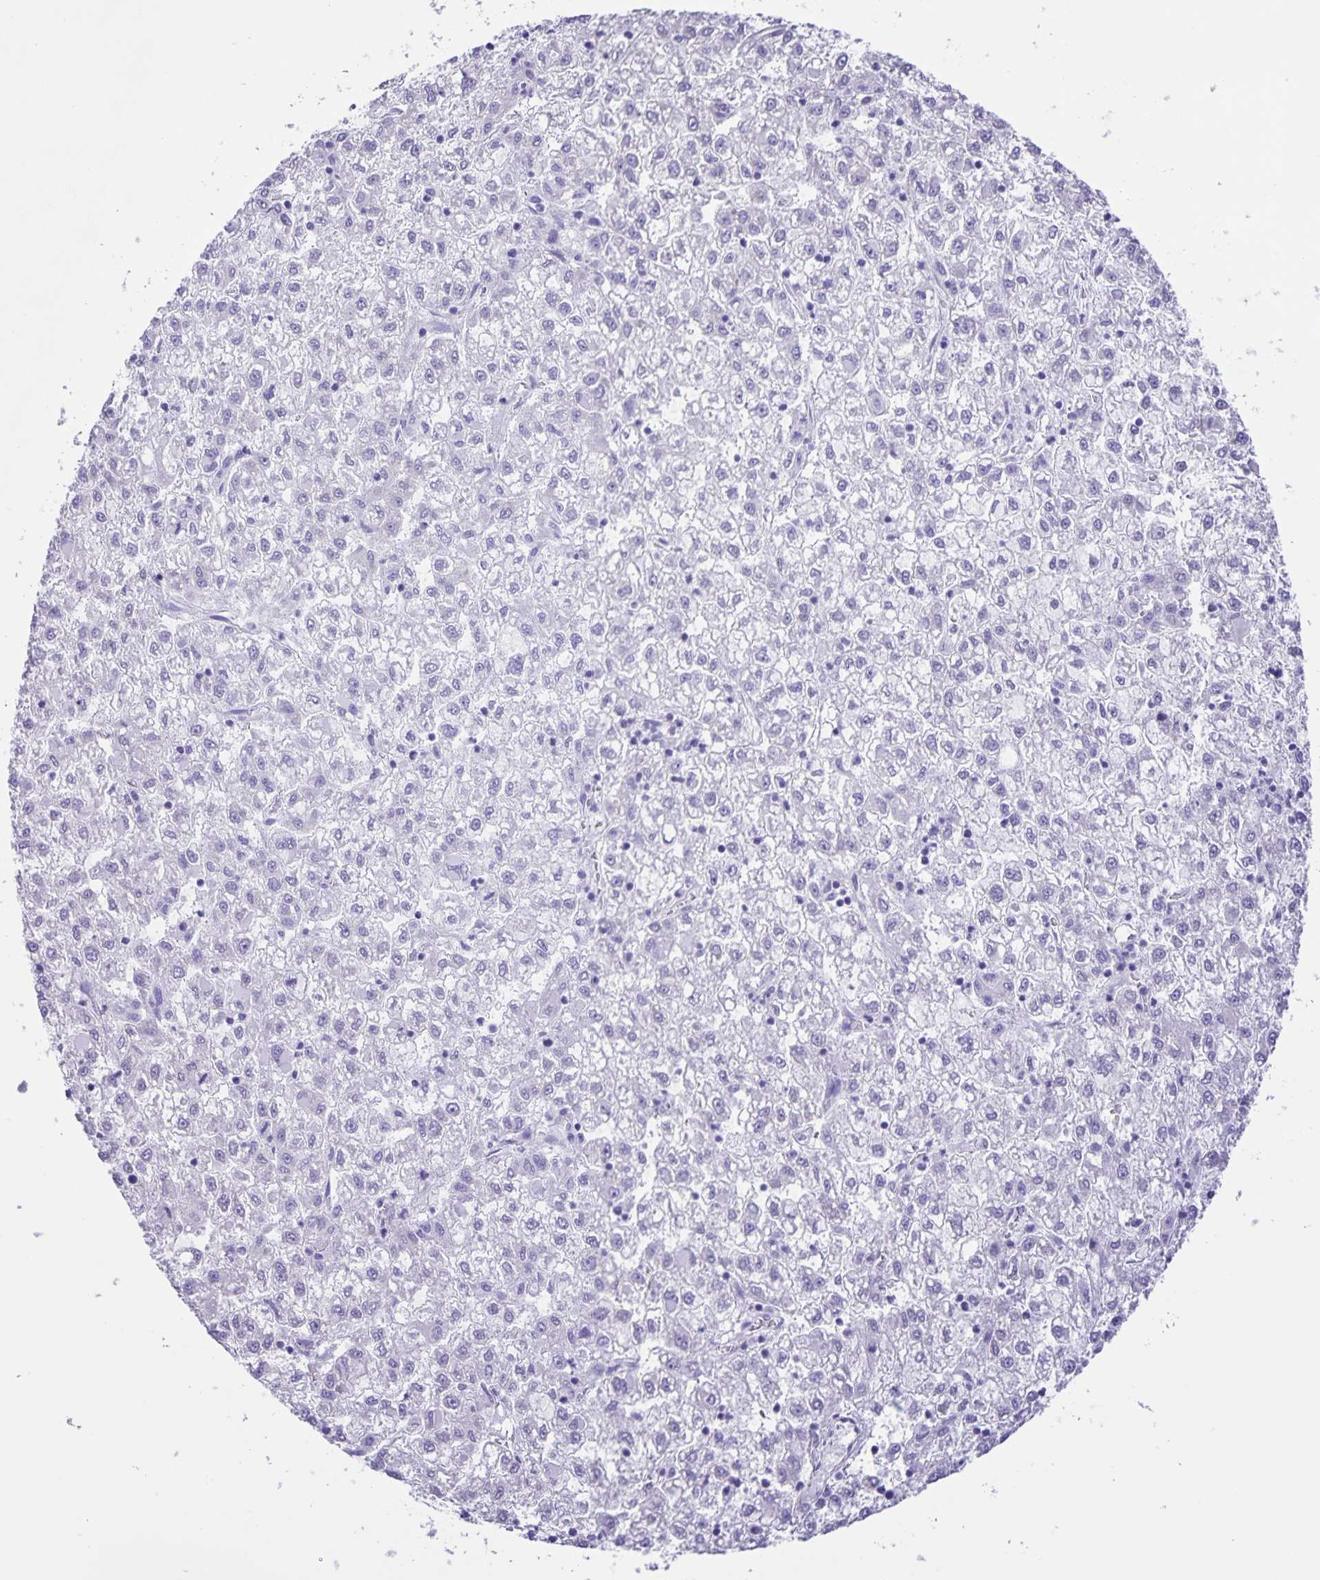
{"staining": {"intensity": "negative", "quantity": "none", "location": "none"}, "tissue": "liver cancer", "cell_type": "Tumor cells", "image_type": "cancer", "snomed": [{"axis": "morphology", "description": "Carcinoma, Hepatocellular, NOS"}, {"axis": "topography", "description": "Liver"}], "caption": "An immunohistochemistry (IHC) micrograph of liver cancer (hepatocellular carcinoma) is shown. There is no staining in tumor cells of liver cancer (hepatocellular carcinoma).", "gene": "CAPSL", "patient": {"sex": "male", "age": 40}}